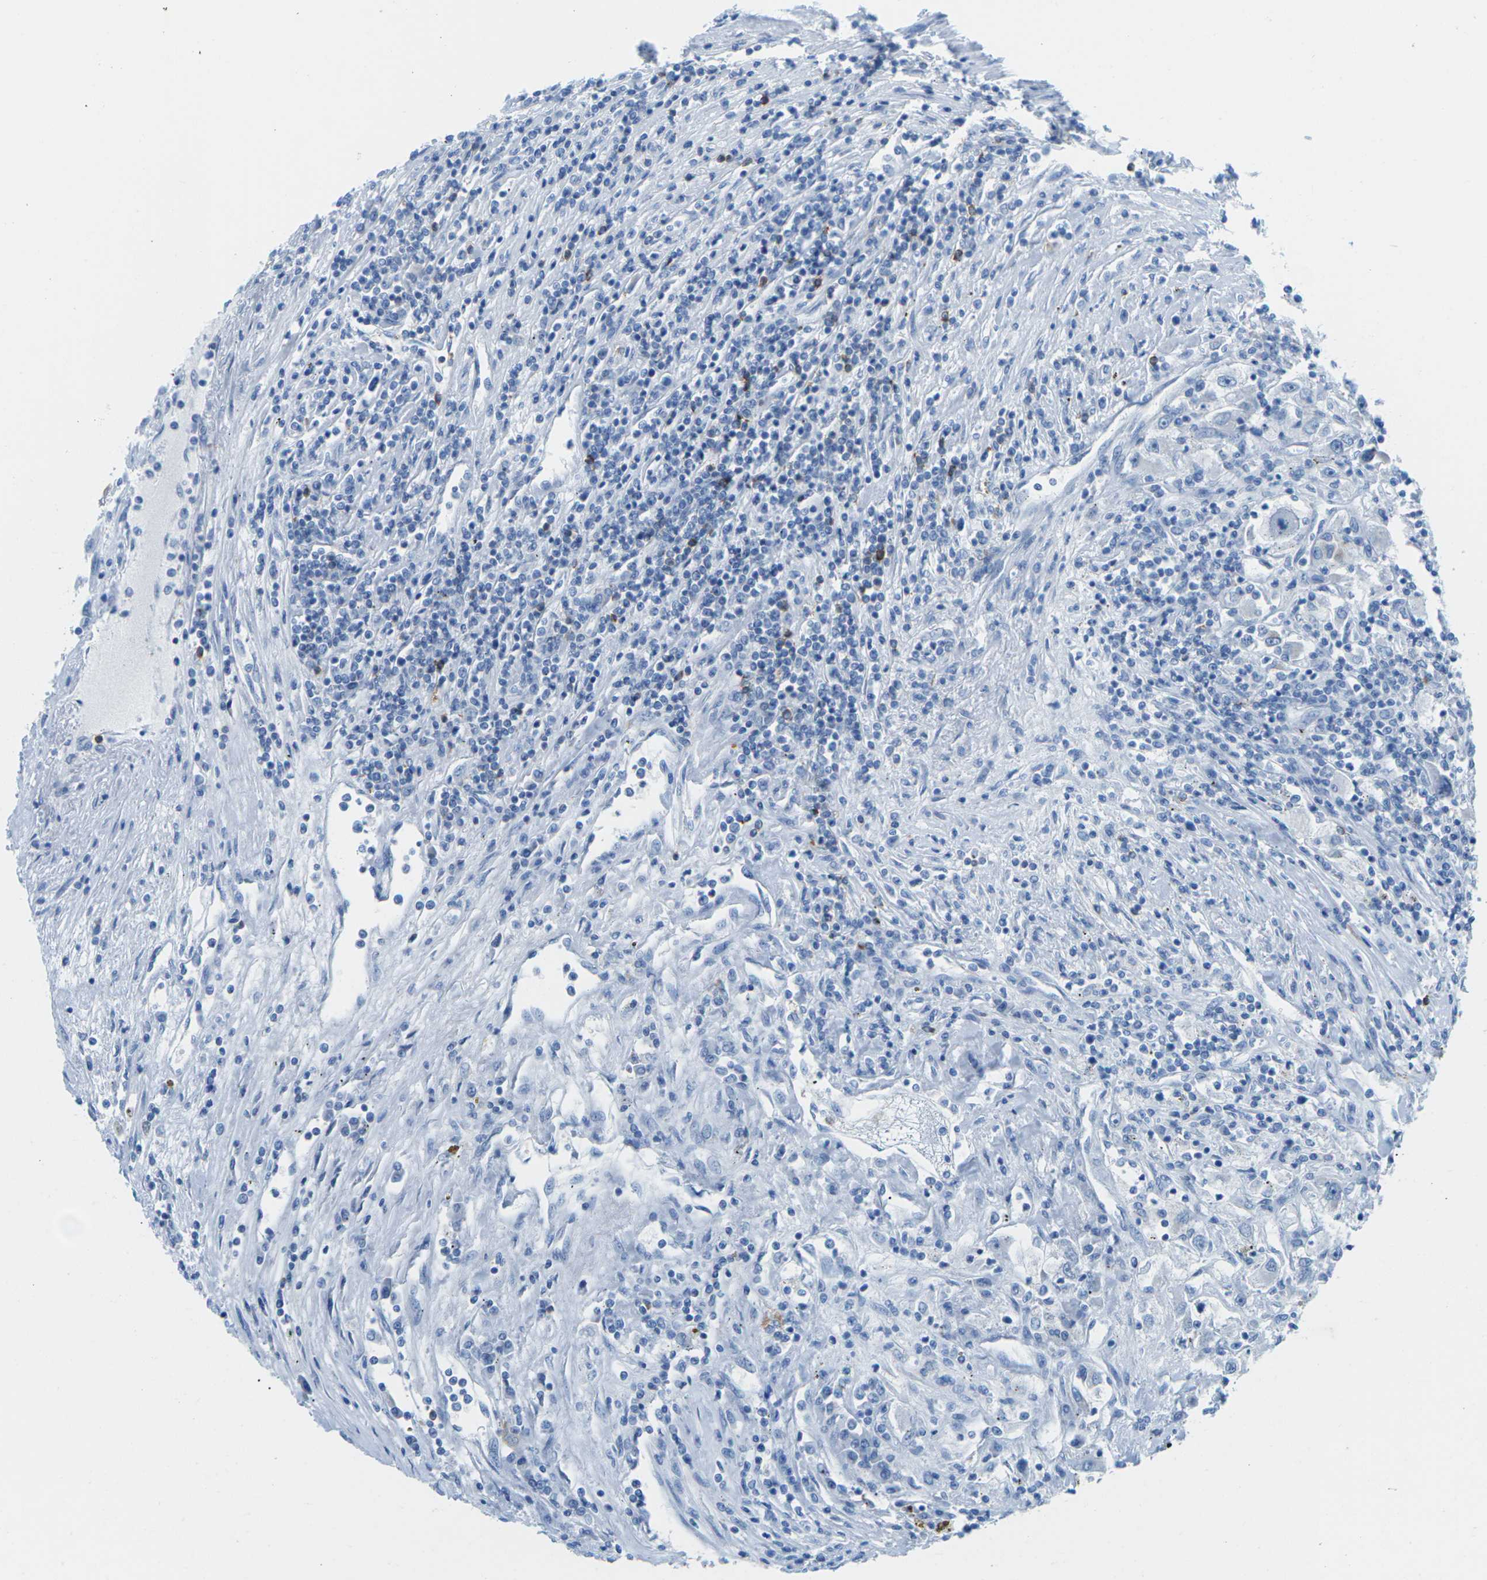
{"staining": {"intensity": "negative", "quantity": "none", "location": "none"}, "tissue": "renal cancer", "cell_type": "Tumor cells", "image_type": "cancer", "snomed": [{"axis": "morphology", "description": "Adenocarcinoma, NOS"}, {"axis": "topography", "description": "Kidney"}], "caption": "Tumor cells show no significant protein staining in renal cancer.", "gene": "SYNGR2", "patient": {"sex": "female", "age": 52}}